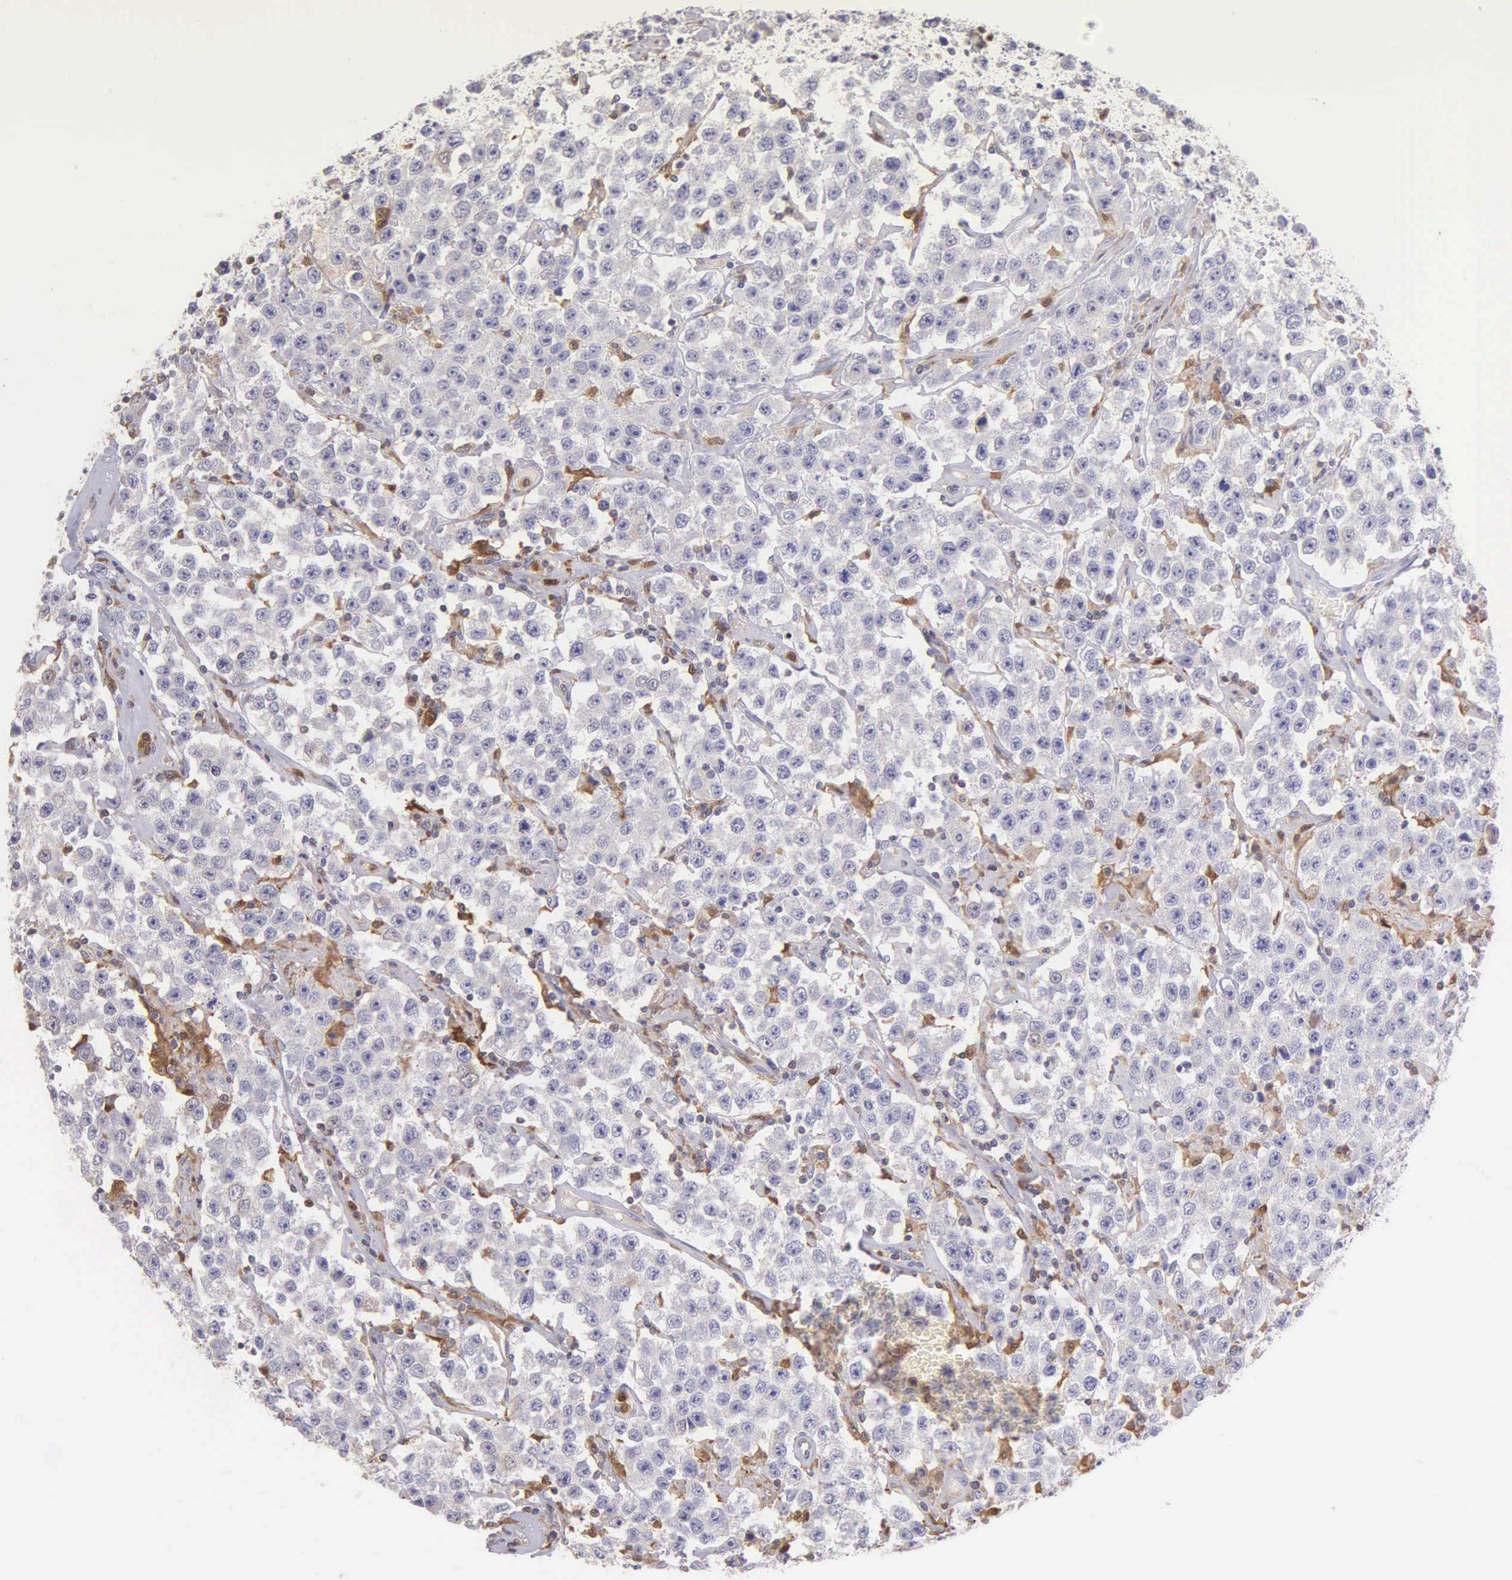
{"staining": {"intensity": "negative", "quantity": "none", "location": "none"}, "tissue": "testis cancer", "cell_type": "Tumor cells", "image_type": "cancer", "snomed": [{"axis": "morphology", "description": "Seminoma, NOS"}, {"axis": "topography", "description": "Testis"}], "caption": "Immunohistochemical staining of testis cancer exhibits no significant expression in tumor cells.", "gene": "BID", "patient": {"sex": "male", "age": 52}}